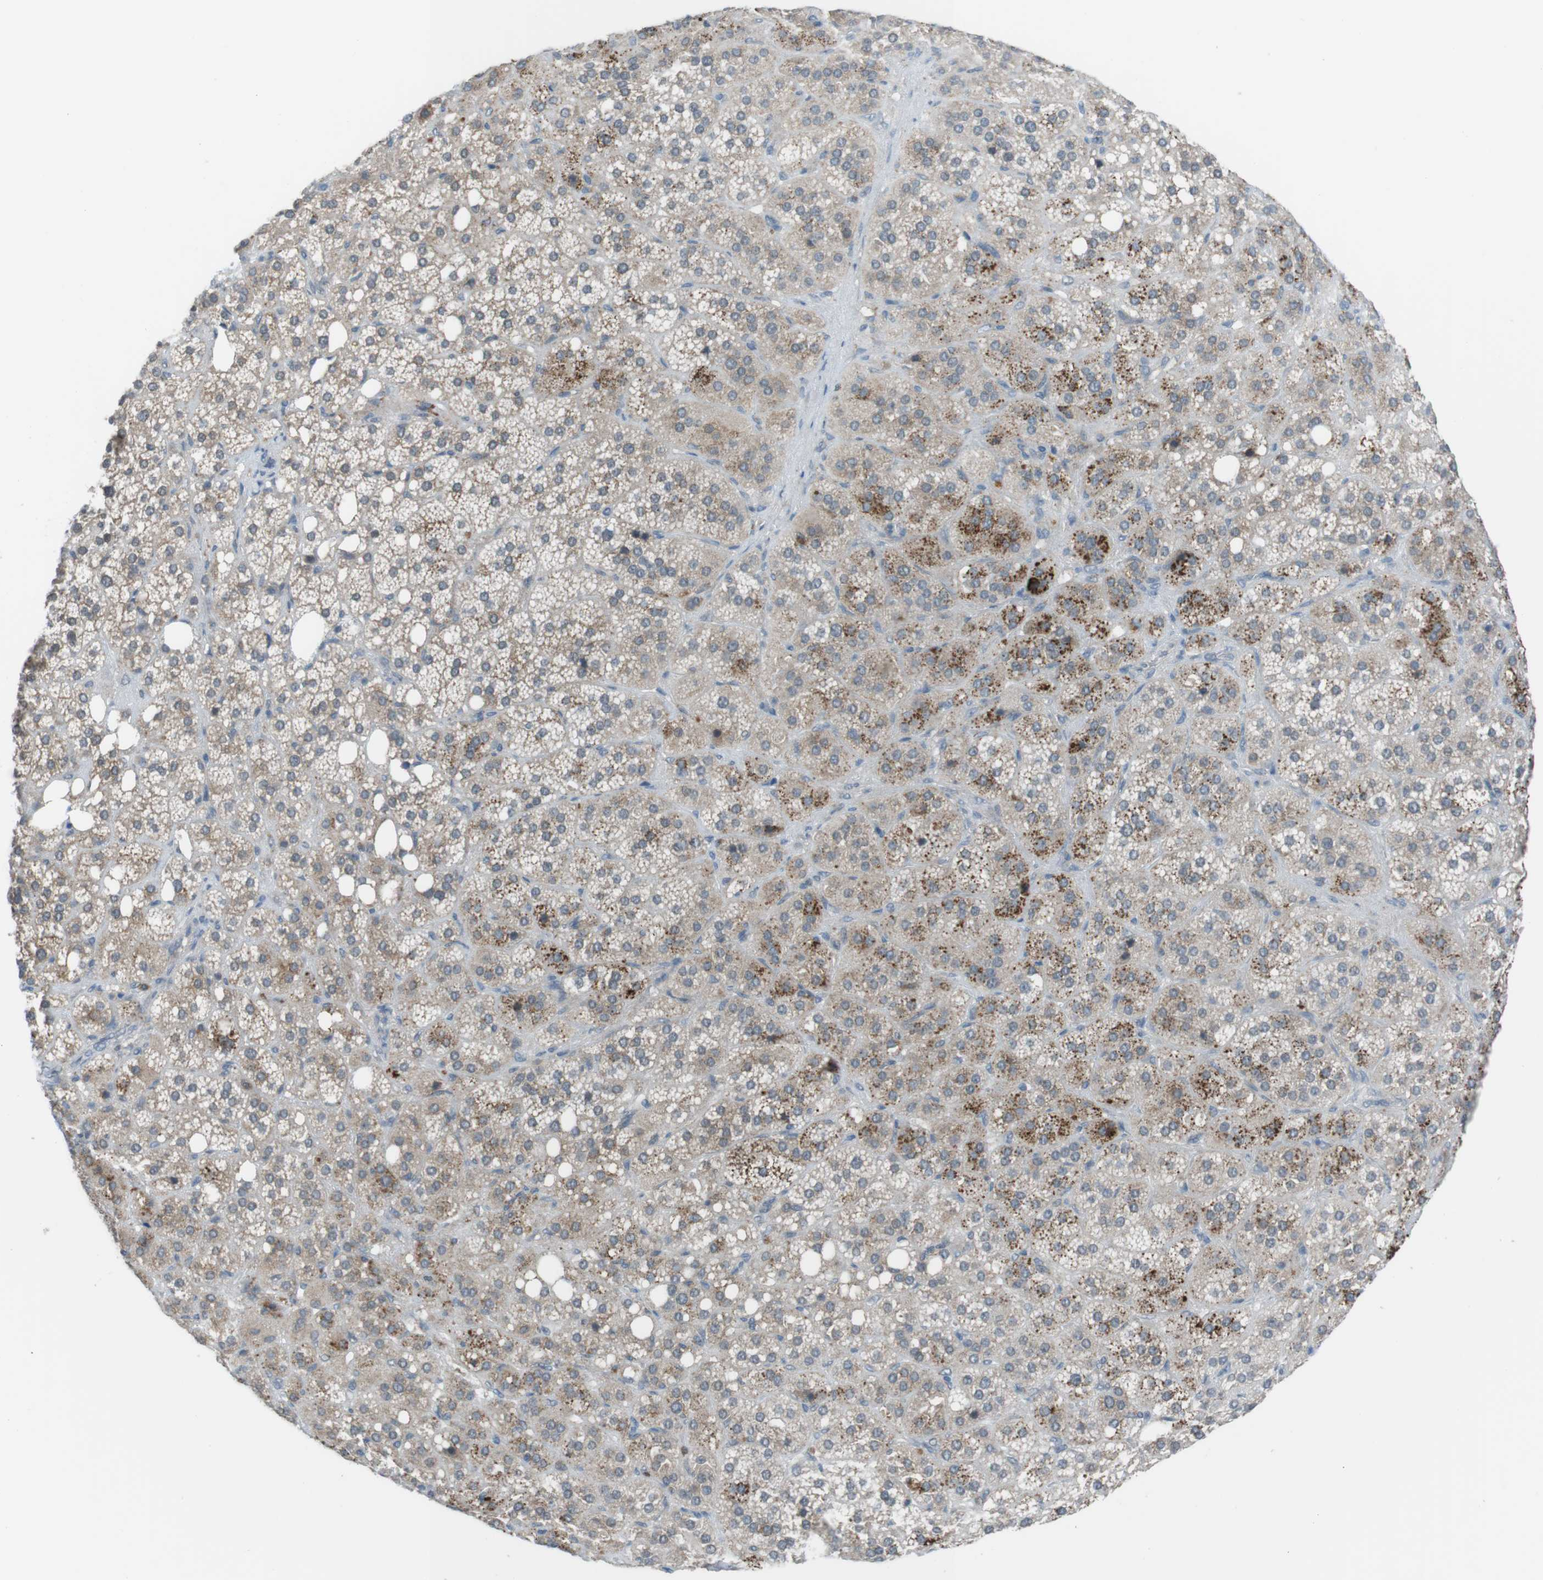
{"staining": {"intensity": "moderate", "quantity": ">75%", "location": "cytoplasmic/membranous"}, "tissue": "adrenal gland", "cell_type": "Glandular cells", "image_type": "normal", "snomed": [{"axis": "morphology", "description": "Normal tissue, NOS"}, {"axis": "topography", "description": "Adrenal gland"}], "caption": "Adrenal gland stained with DAB immunohistochemistry (IHC) exhibits medium levels of moderate cytoplasmic/membranous expression in approximately >75% of glandular cells.", "gene": "FCRLA", "patient": {"sex": "female", "age": 59}}